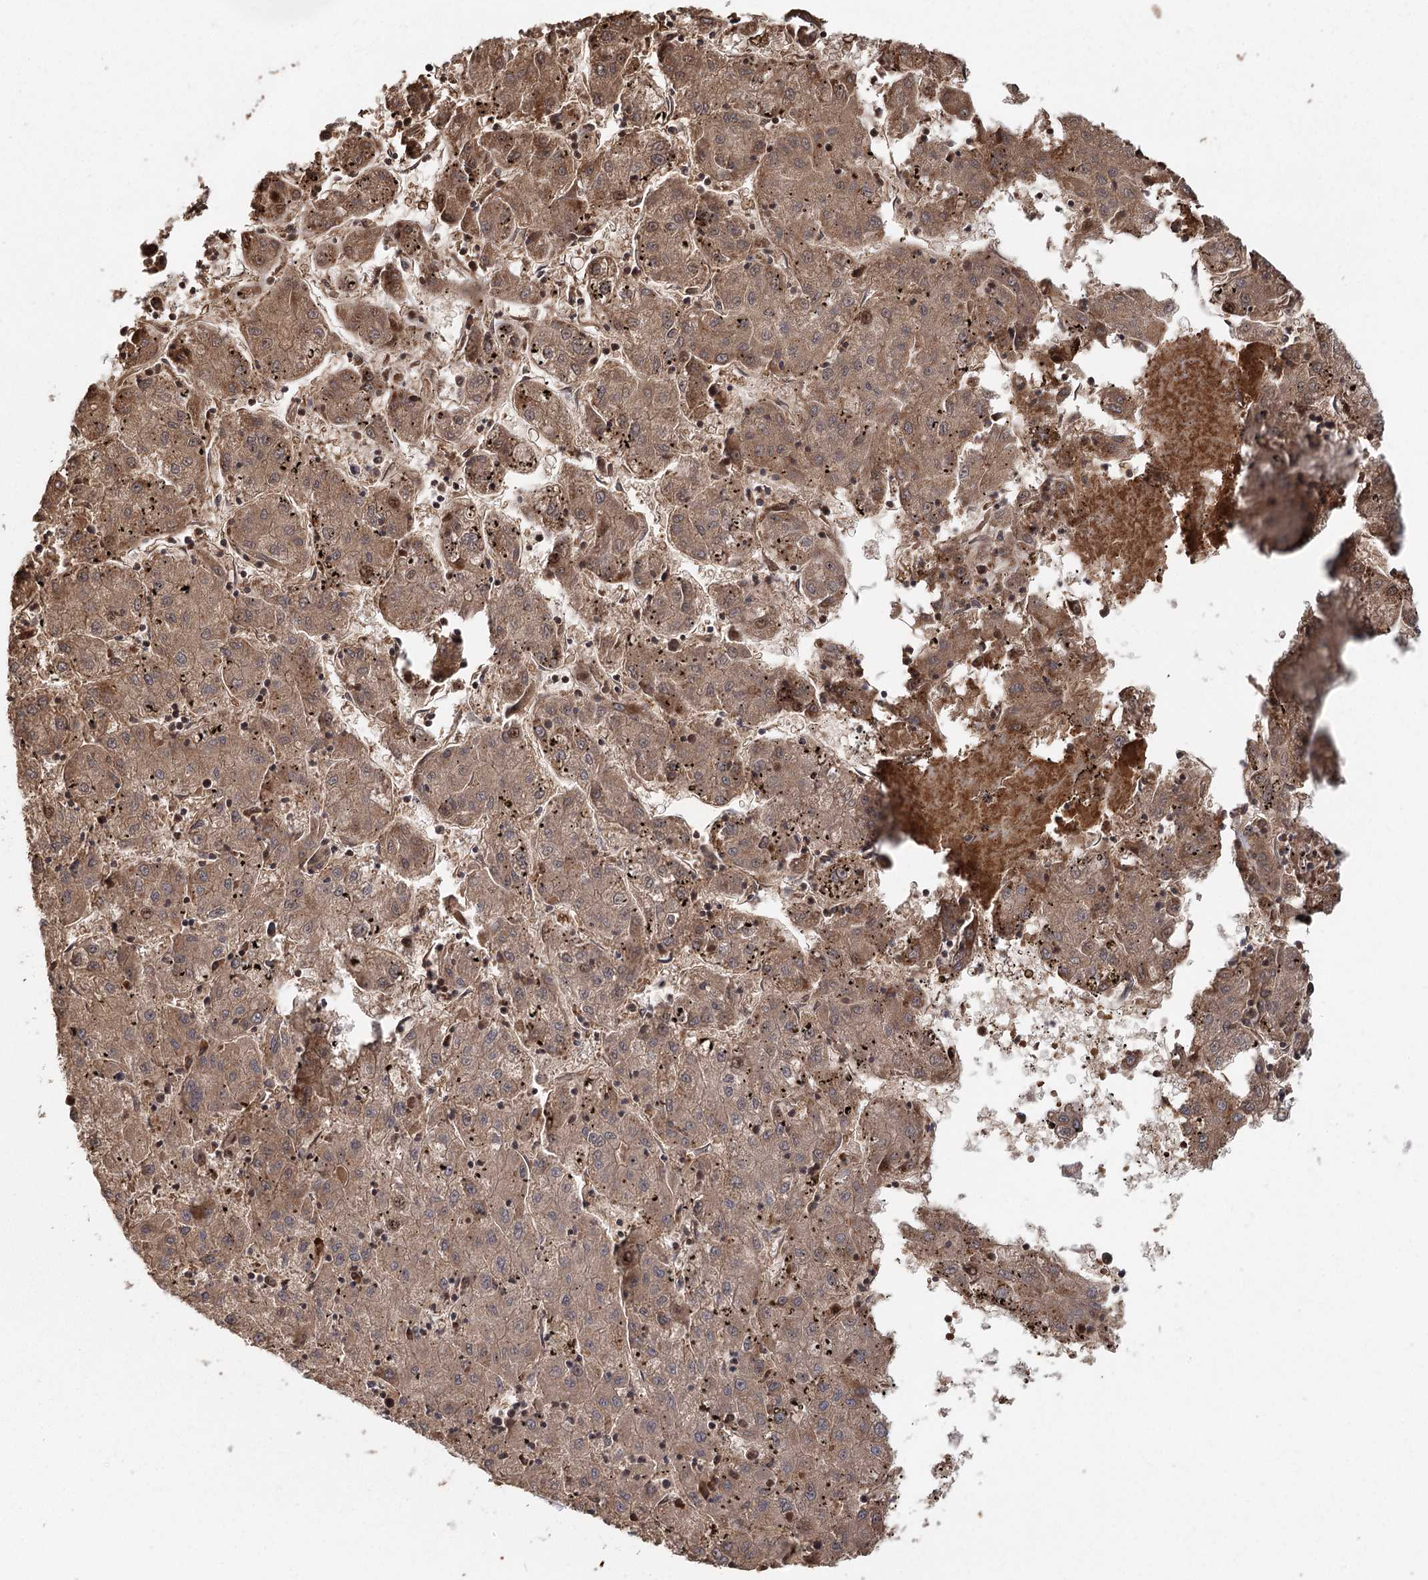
{"staining": {"intensity": "moderate", "quantity": ">75%", "location": "cytoplasmic/membranous"}, "tissue": "liver cancer", "cell_type": "Tumor cells", "image_type": "cancer", "snomed": [{"axis": "morphology", "description": "Carcinoma, Hepatocellular, NOS"}, {"axis": "topography", "description": "Liver"}], "caption": "Immunohistochemical staining of human hepatocellular carcinoma (liver) reveals moderate cytoplasmic/membranous protein positivity in approximately >75% of tumor cells.", "gene": "RAPGEF6", "patient": {"sex": "male", "age": 72}}